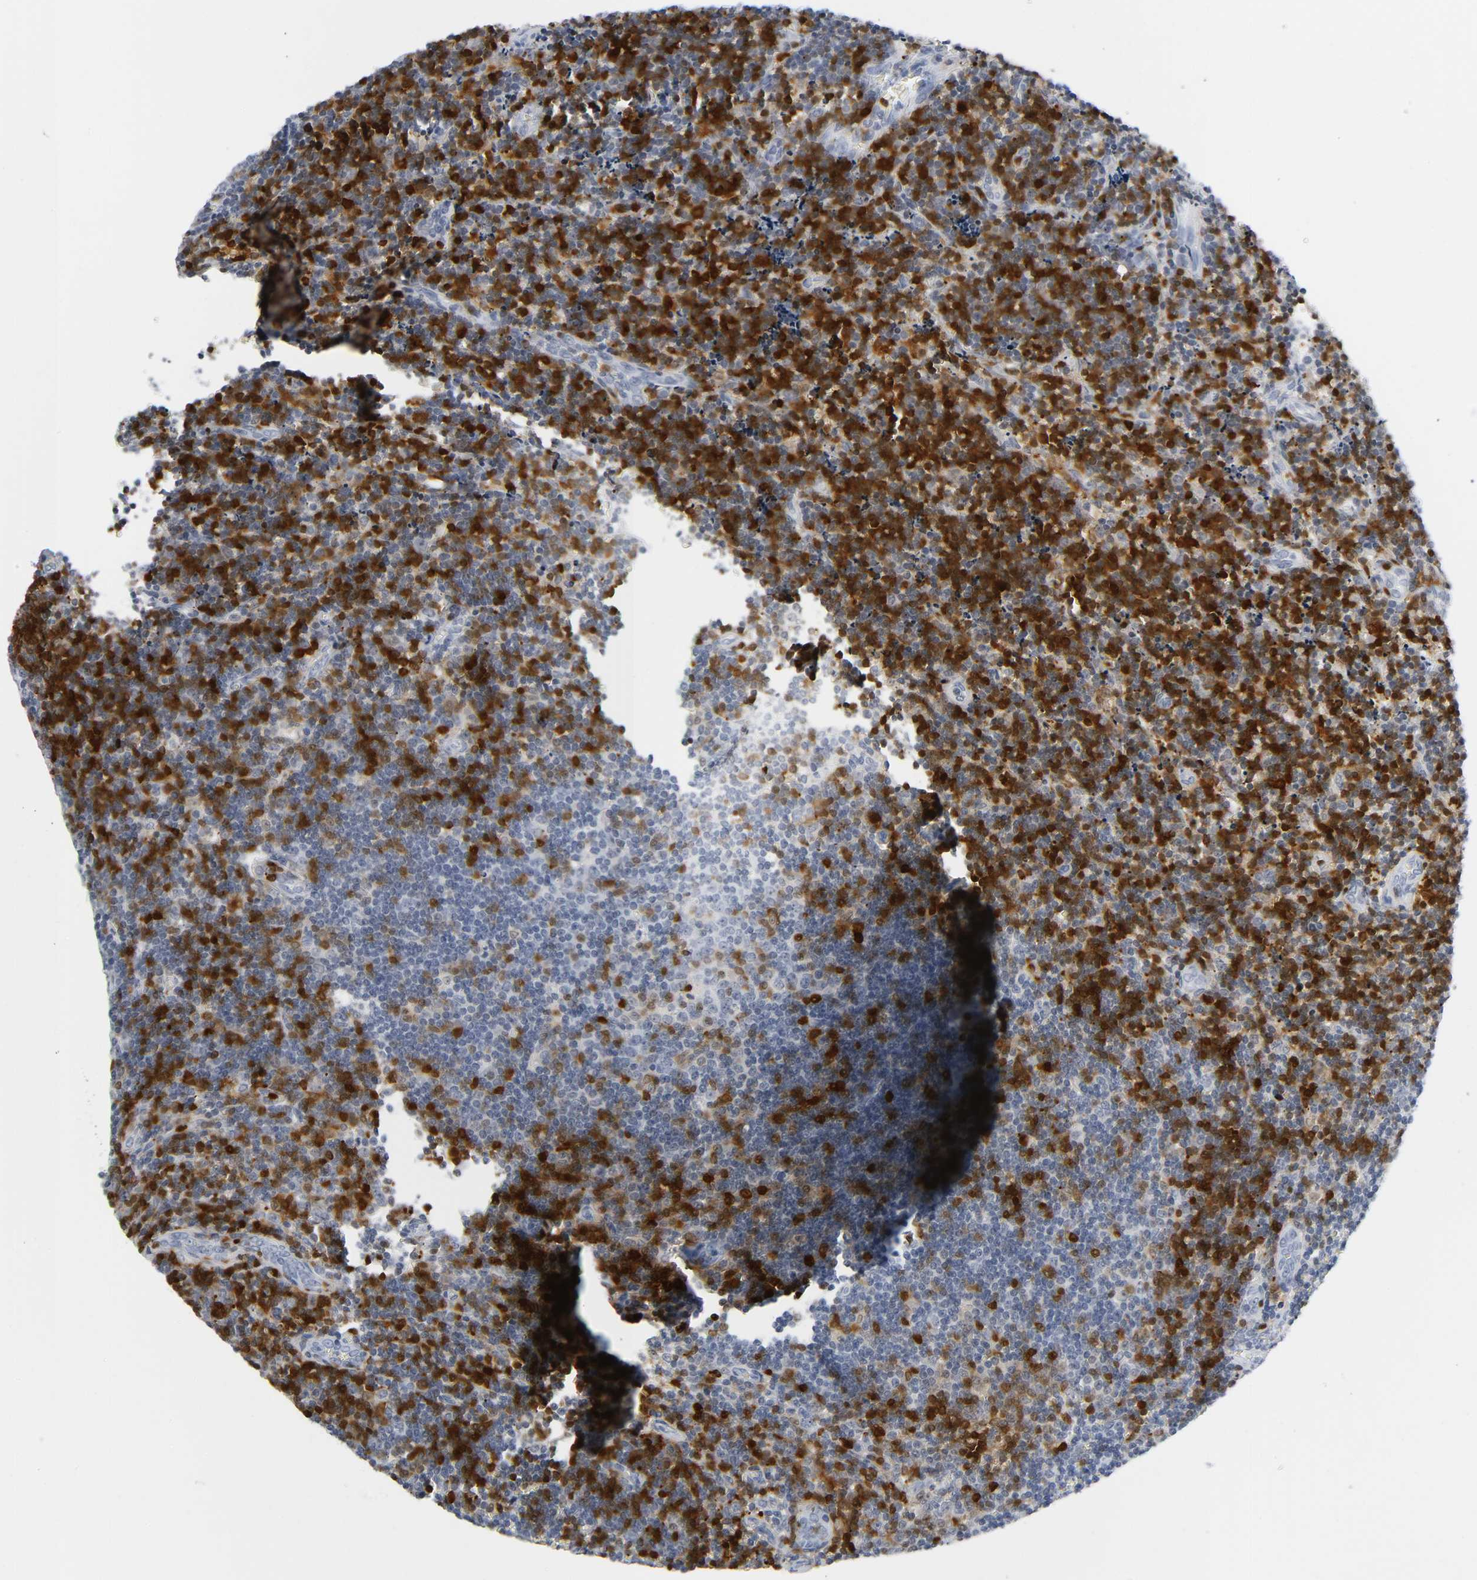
{"staining": {"intensity": "strong", "quantity": "<25%", "location": "cytoplasmic/membranous,nuclear"}, "tissue": "lymph node", "cell_type": "Germinal center cells", "image_type": "normal", "snomed": [{"axis": "morphology", "description": "Normal tissue, NOS"}, {"axis": "topography", "description": "Lymph node"}, {"axis": "topography", "description": "Salivary gland"}], "caption": "Strong cytoplasmic/membranous,nuclear staining for a protein is present in approximately <25% of germinal center cells of unremarkable lymph node using immunohistochemistry (IHC).", "gene": "DOK2", "patient": {"sex": "male", "age": 8}}